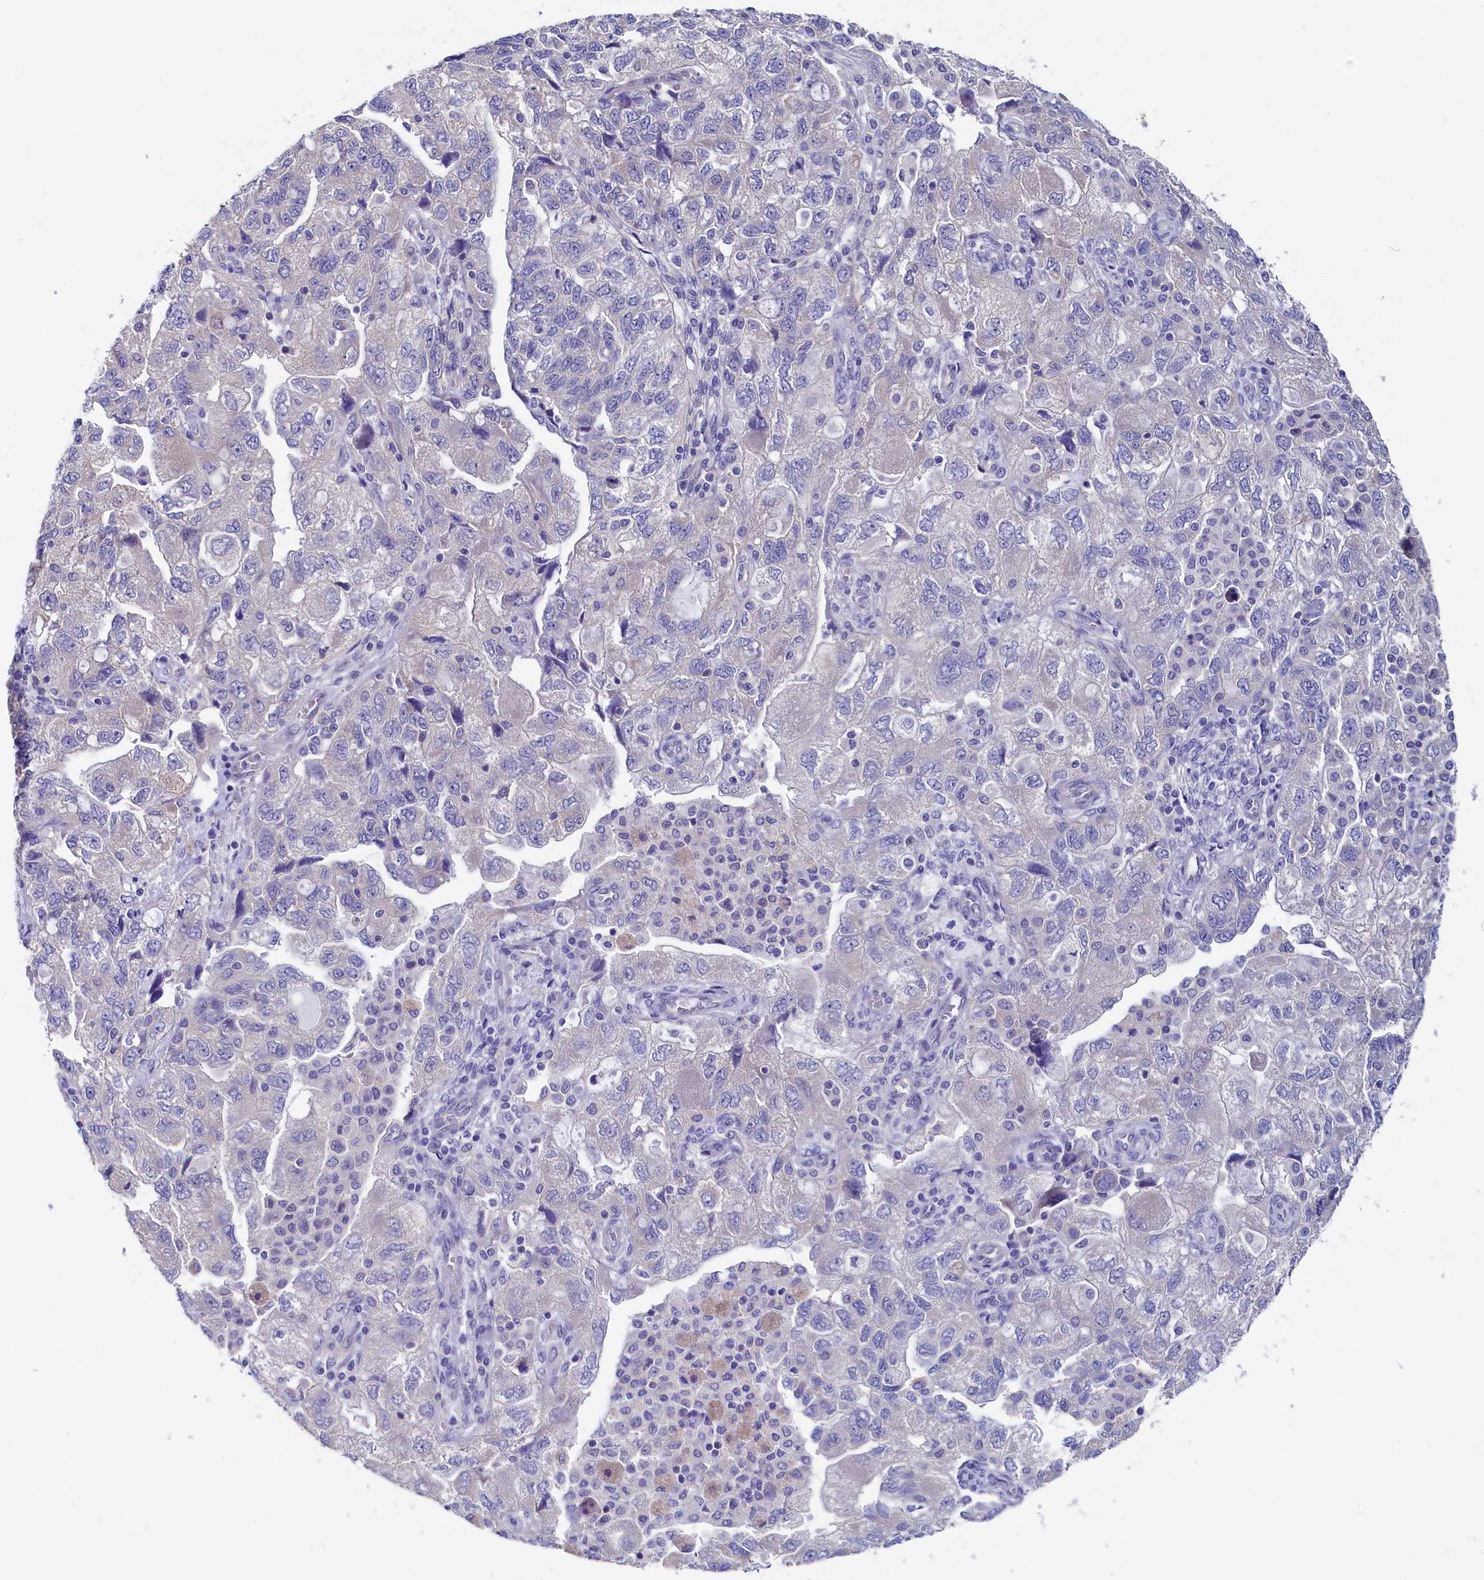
{"staining": {"intensity": "negative", "quantity": "none", "location": "none"}, "tissue": "ovarian cancer", "cell_type": "Tumor cells", "image_type": "cancer", "snomed": [{"axis": "morphology", "description": "Carcinoma, NOS"}, {"axis": "morphology", "description": "Cystadenocarcinoma, serous, NOS"}, {"axis": "topography", "description": "Ovary"}], "caption": "Immunohistochemistry photomicrograph of human serous cystadenocarcinoma (ovarian) stained for a protein (brown), which reveals no expression in tumor cells.", "gene": "CIAPIN1", "patient": {"sex": "female", "age": 69}}